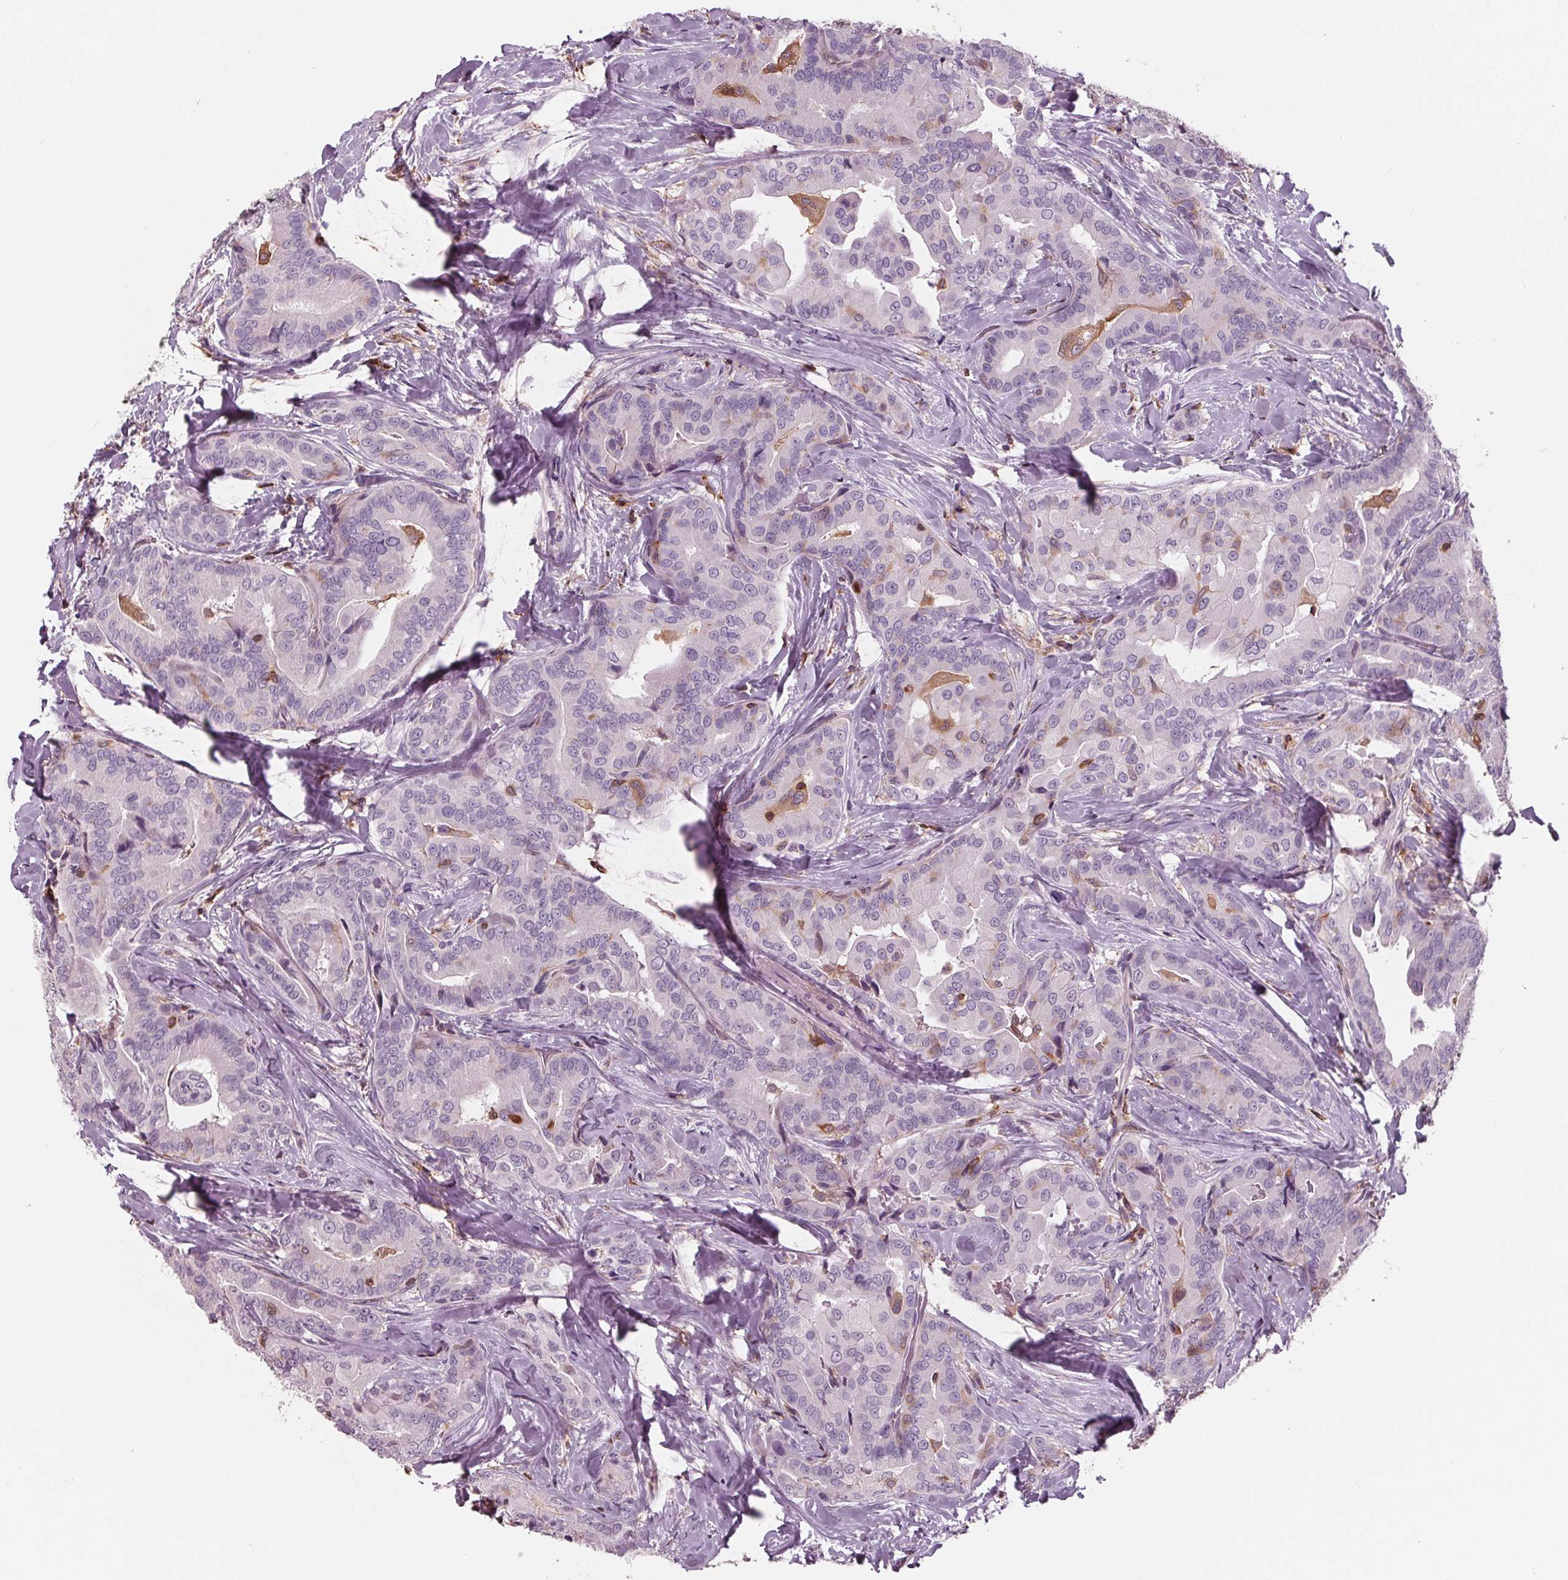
{"staining": {"intensity": "negative", "quantity": "none", "location": "none"}, "tissue": "thyroid cancer", "cell_type": "Tumor cells", "image_type": "cancer", "snomed": [{"axis": "morphology", "description": "Papillary adenocarcinoma, NOS"}, {"axis": "topography", "description": "Thyroid gland"}], "caption": "Tumor cells show no significant protein positivity in thyroid cancer (papillary adenocarcinoma).", "gene": "ARHGAP25", "patient": {"sex": "male", "age": 61}}